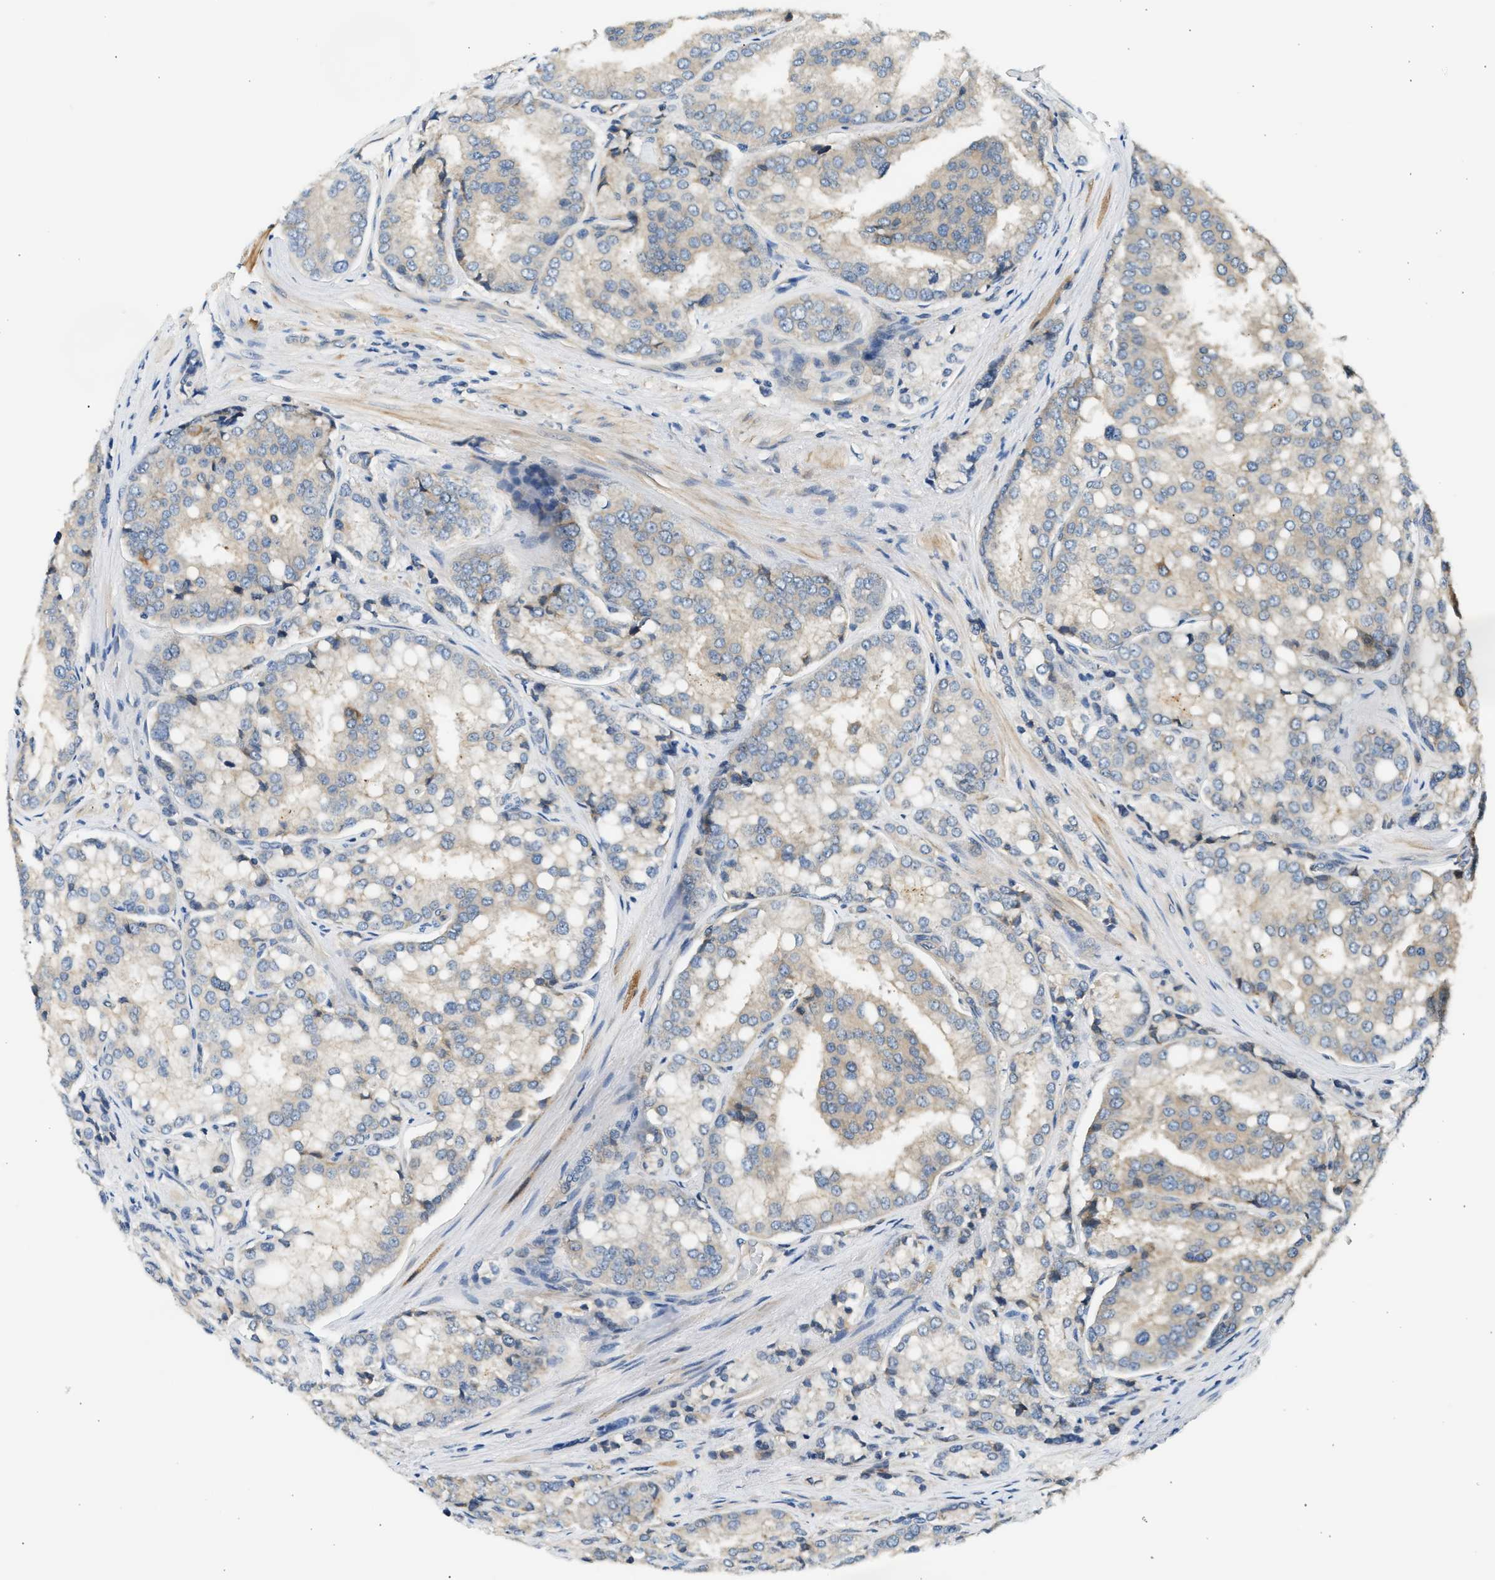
{"staining": {"intensity": "negative", "quantity": "none", "location": "none"}, "tissue": "prostate cancer", "cell_type": "Tumor cells", "image_type": "cancer", "snomed": [{"axis": "morphology", "description": "Adenocarcinoma, High grade"}, {"axis": "topography", "description": "Prostate"}], "caption": "IHC of human prostate high-grade adenocarcinoma exhibits no positivity in tumor cells.", "gene": "WDR31", "patient": {"sex": "male", "age": 50}}